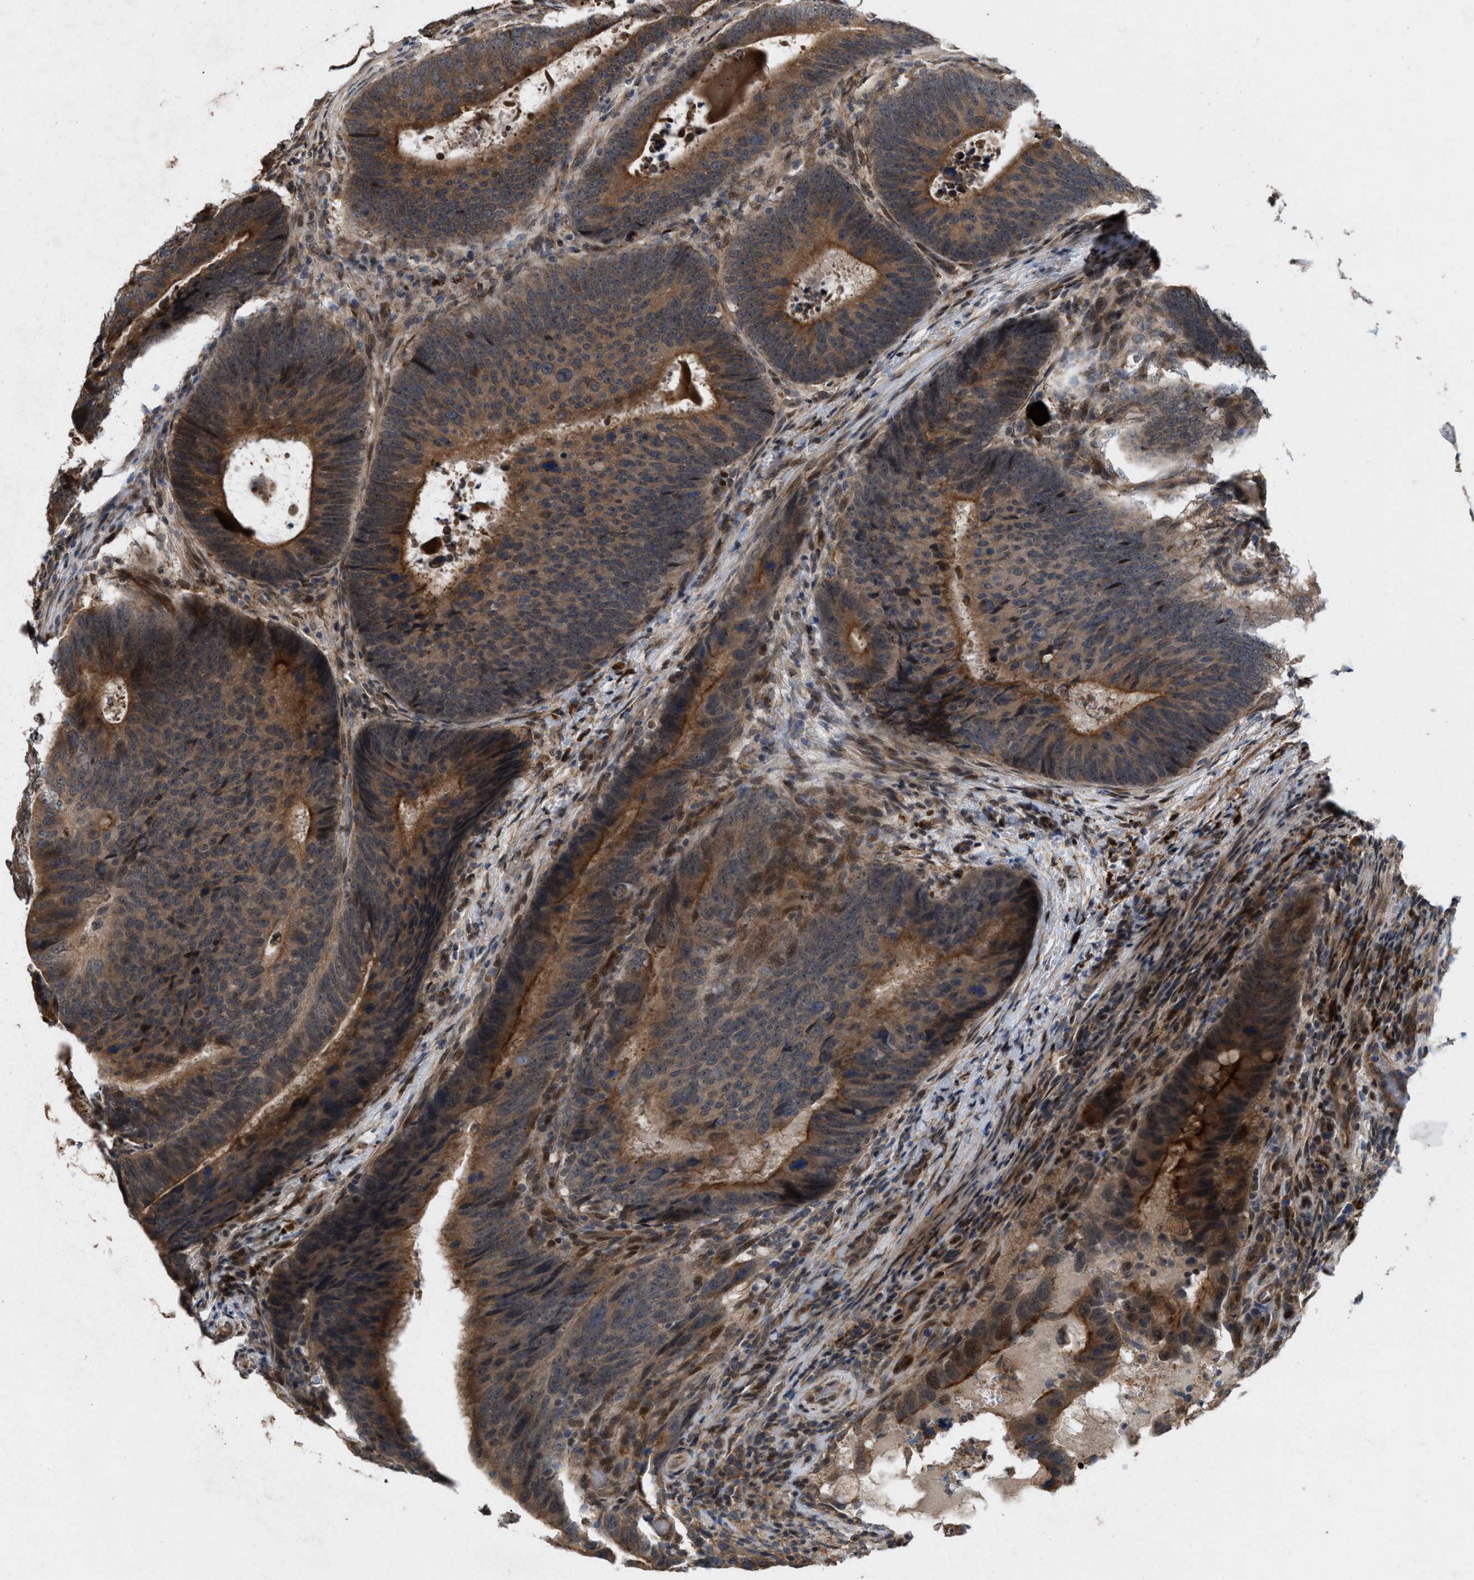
{"staining": {"intensity": "strong", "quantity": ">75%", "location": "cytoplasmic/membranous"}, "tissue": "colorectal cancer", "cell_type": "Tumor cells", "image_type": "cancer", "snomed": [{"axis": "morphology", "description": "Adenocarcinoma, NOS"}, {"axis": "topography", "description": "Colon"}], "caption": "Strong cytoplasmic/membranous positivity for a protein is present in approximately >75% of tumor cells of colorectal cancer (adenocarcinoma) using immunohistochemistry (IHC).", "gene": "MFSD6", "patient": {"sex": "male", "age": 56}}